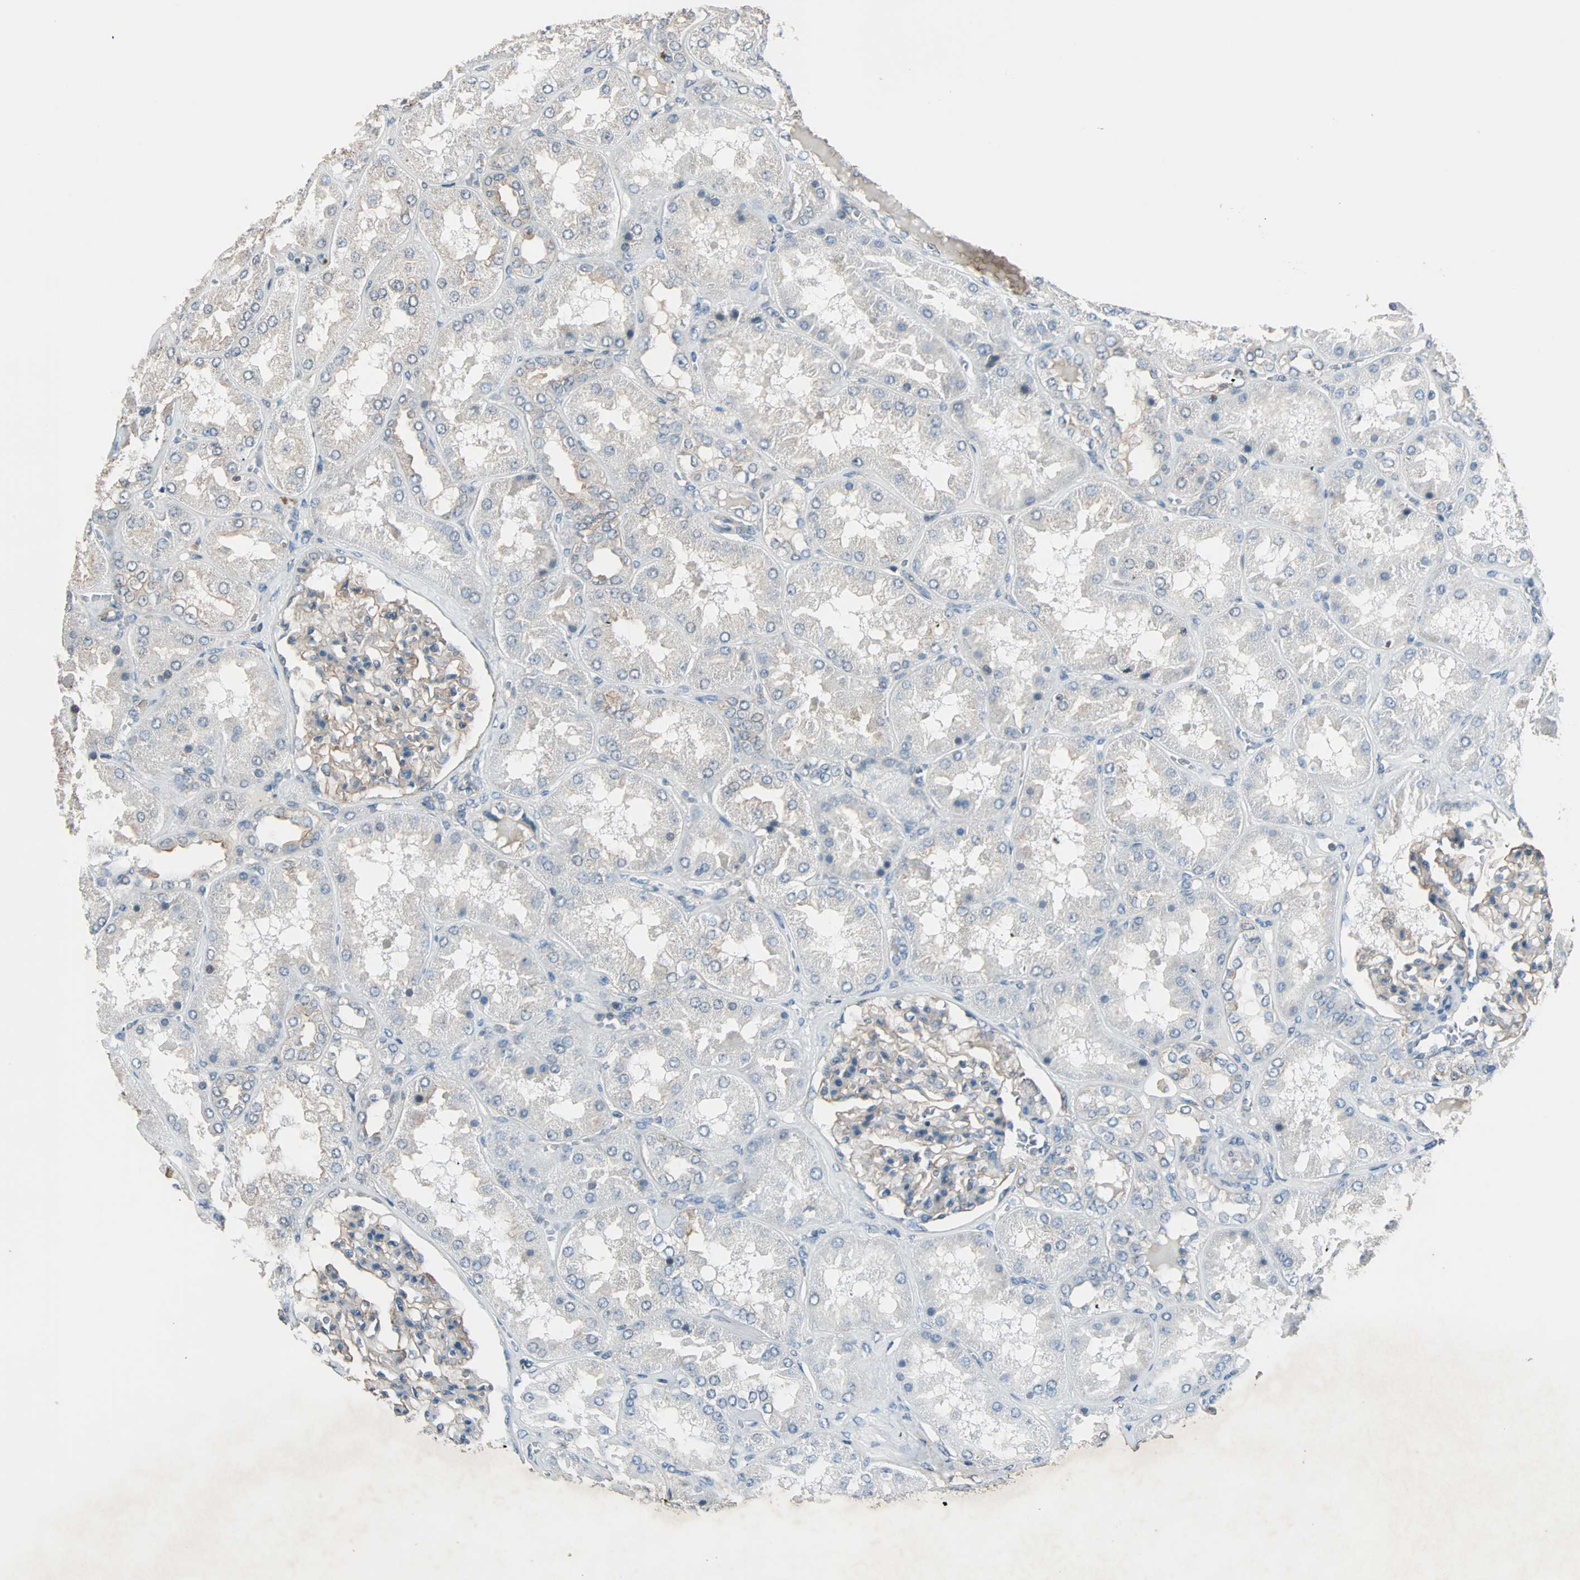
{"staining": {"intensity": "weak", "quantity": "25%-75%", "location": "cytoplasmic/membranous"}, "tissue": "kidney", "cell_type": "Cells in glomeruli", "image_type": "normal", "snomed": [{"axis": "morphology", "description": "Normal tissue, NOS"}, {"axis": "topography", "description": "Kidney"}], "caption": "Unremarkable kidney was stained to show a protein in brown. There is low levels of weak cytoplasmic/membranous positivity in approximately 25%-75% of cells in glomeruli. The staining is performed using DAB (3,3'-diaminobenzidine) brown chromogen to label protein expression. The nuclei are counter-stained blue using hematoxylin.", "gene": "MAP3K21", "patient": {"sex": "female", "age": 56}}